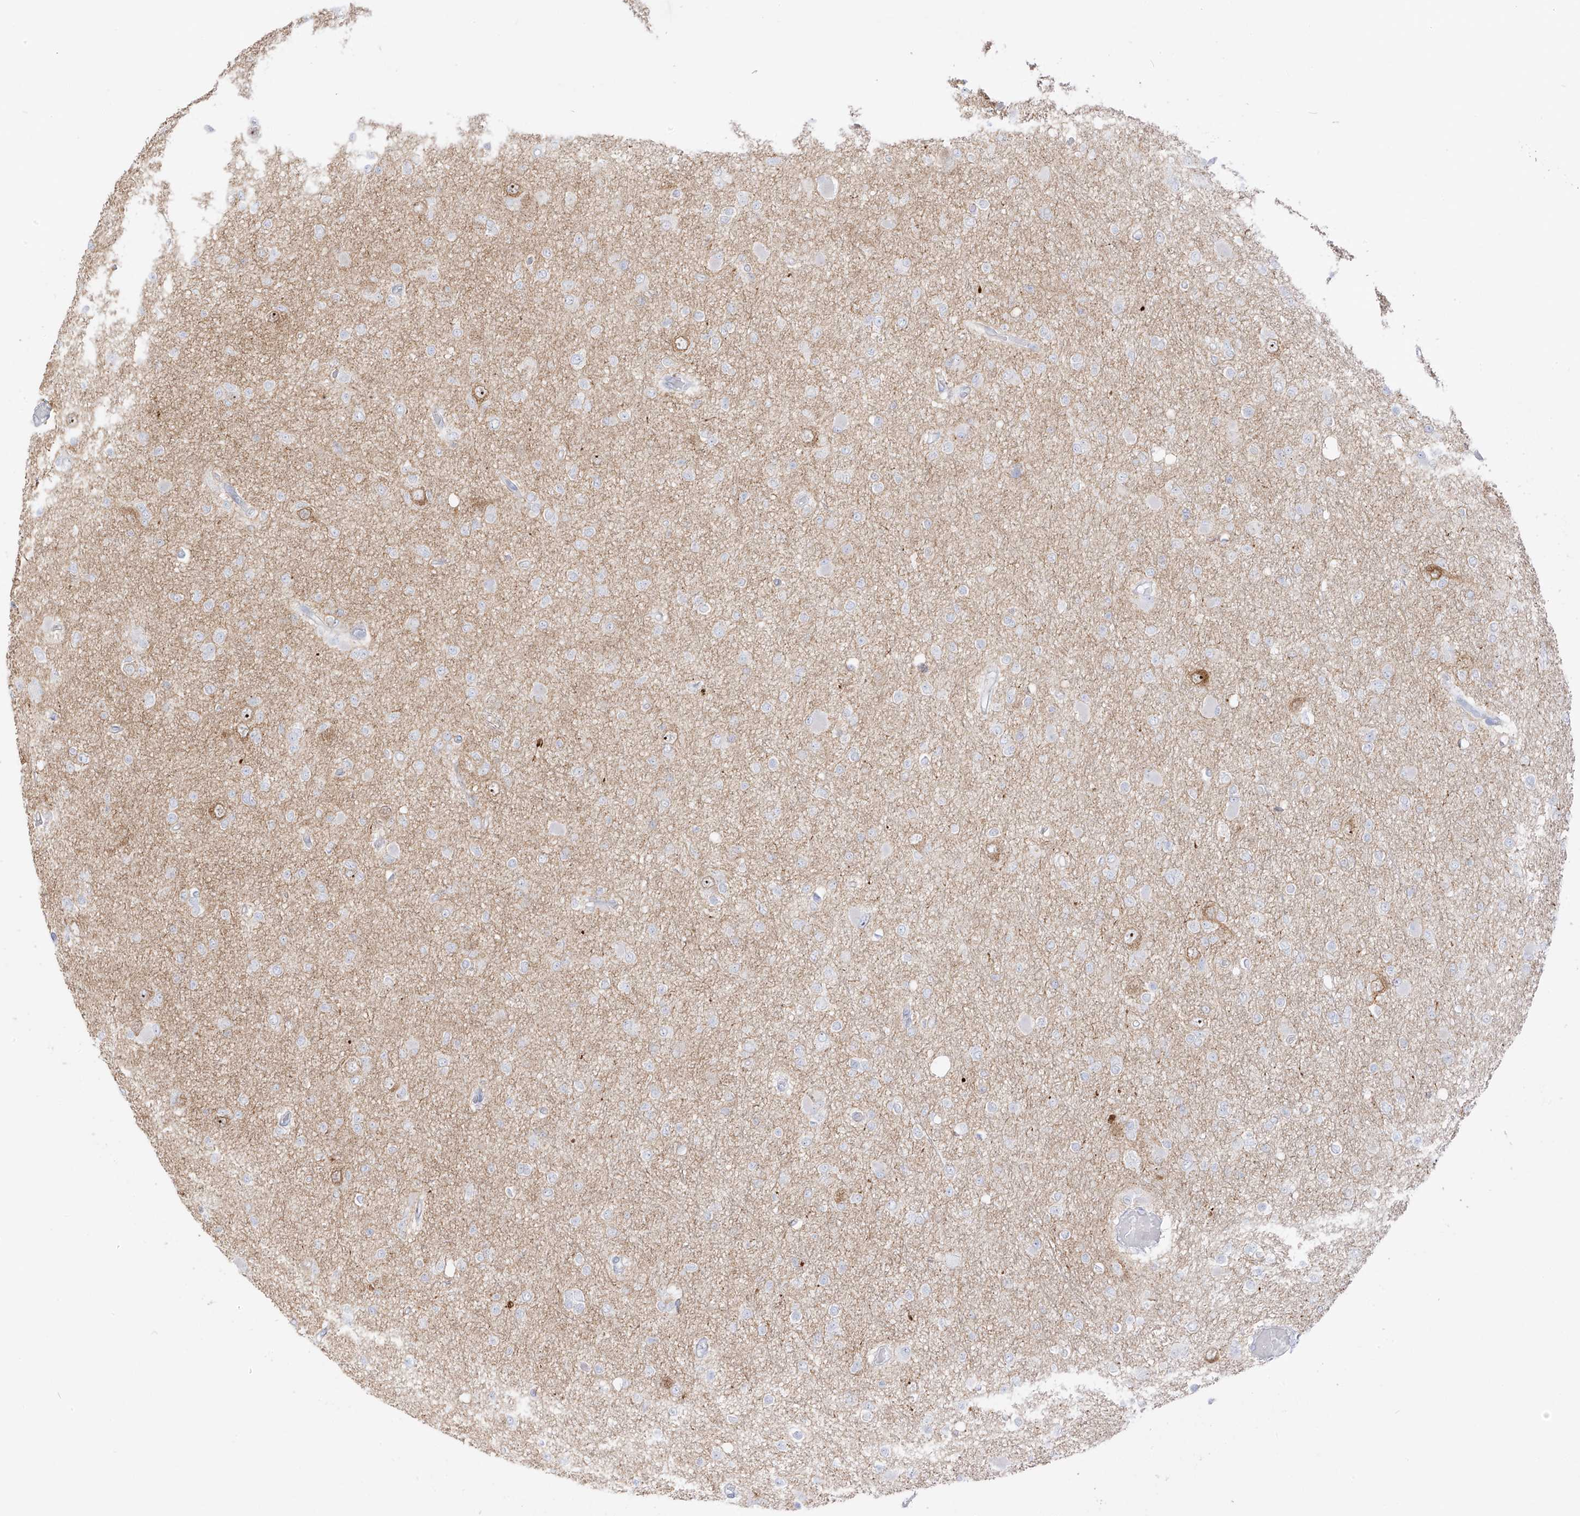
{"staining": {"intensity": "negative", "quantity": "none", "location": "none"}, "tissue": "glioma", "cell_type": "Tumor cells", "image_type": "cancer", "snomed": [{"axis": "morphology", "description": "Glioma, malignant, Low grade"}, {"axis": "topography", "description": "Brain"}], "caption": "Tumor cells show no significant protein expression in low-grade glioma (malignant).", "gene": "C11orf87", "patient": {"sex": "female", "age": 22}}